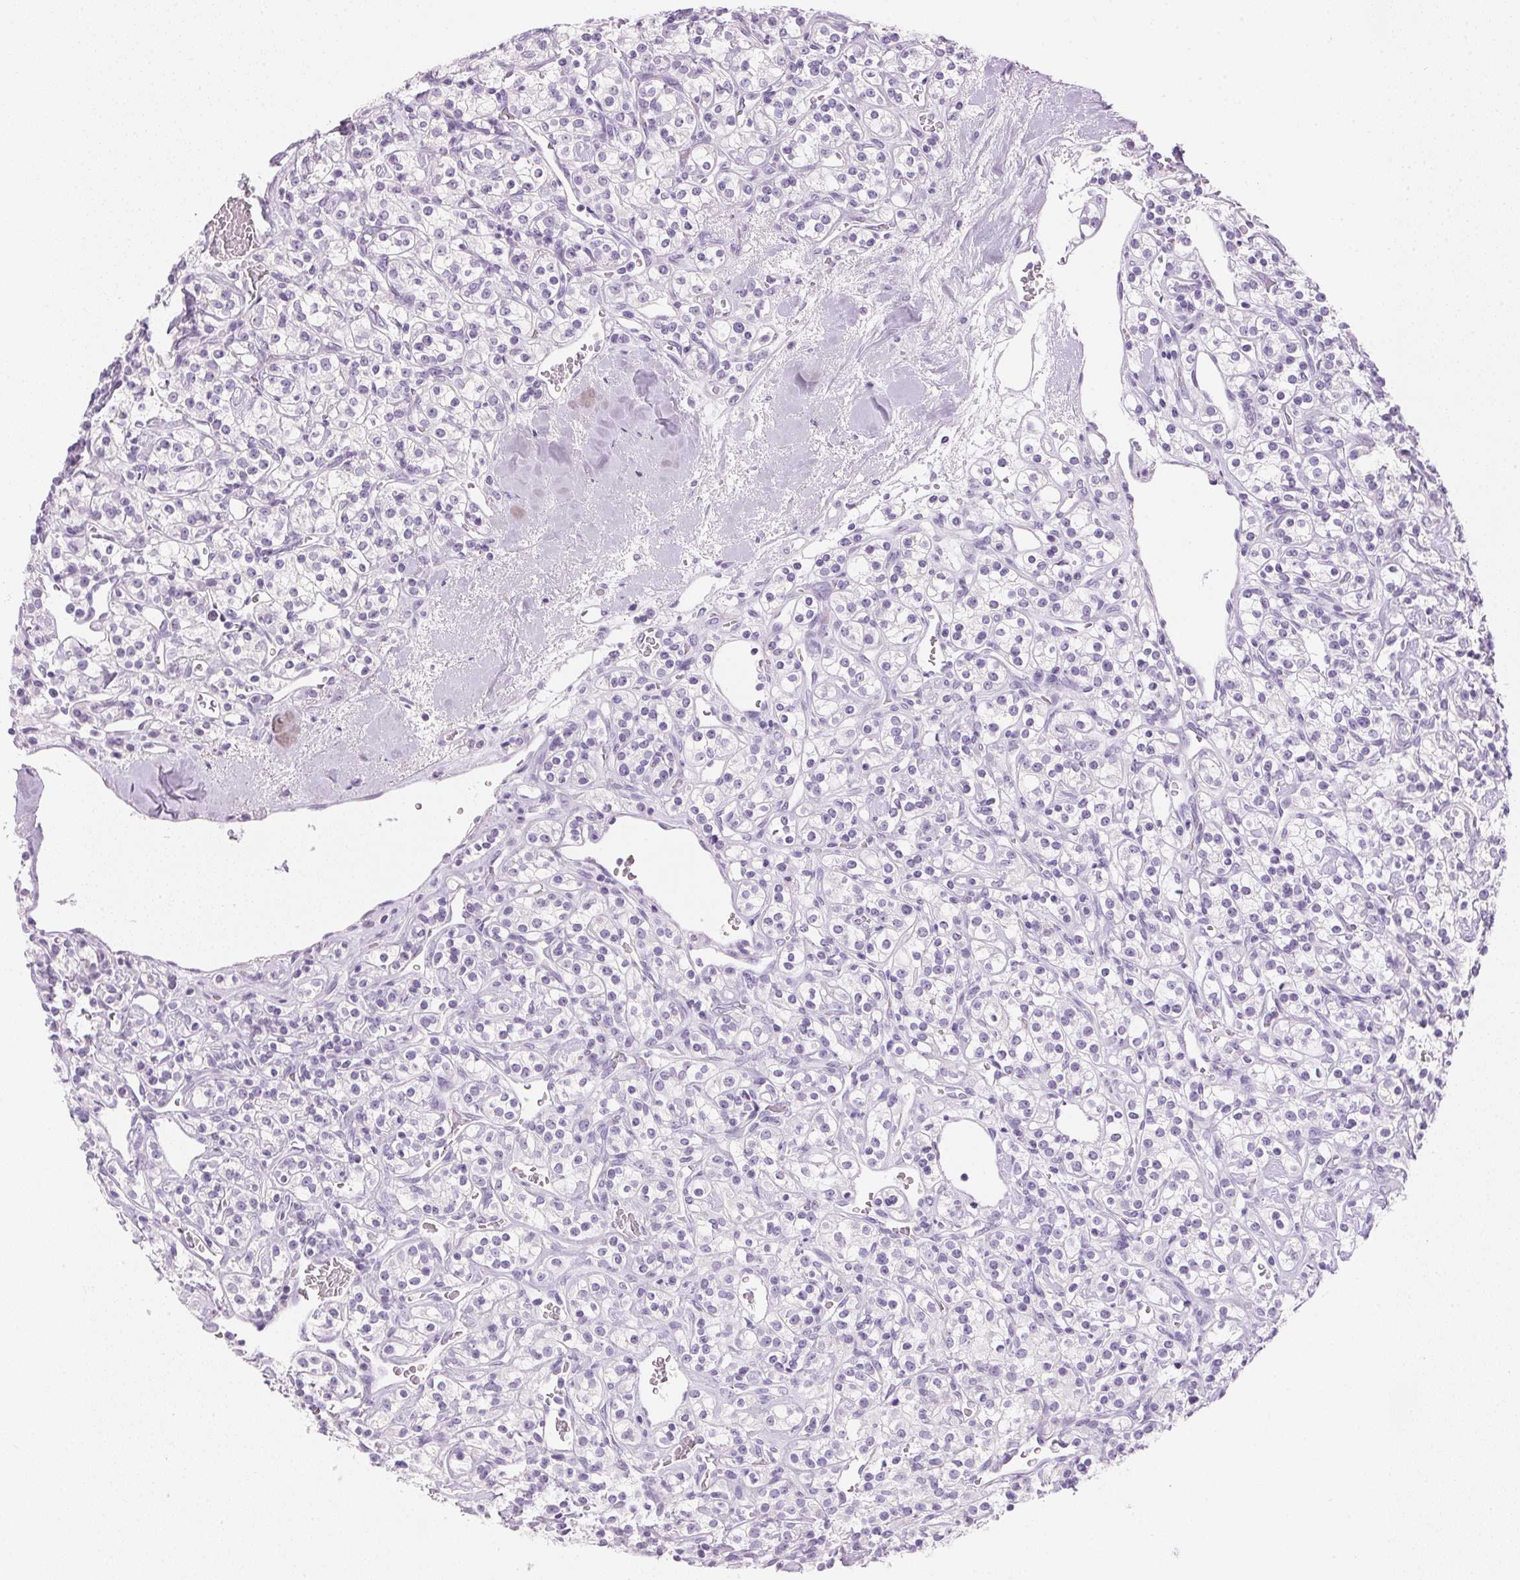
{"staining": {"intensity": "negative", "quantity": "none", "location": "none"}, "tissue": "renal cancer", "cell_type": "Tumor cells", "image_type": "cancer", "snomed": [{"axis": "morphology", "description": "Adenocarcinoma, NOS"}, {"axis": "topography", "description": "Kidney"}], "caption": "Tumor cells are negative for brown protein staining in renal cancer. (DAB (3,3'-diaminobenzidine) IHC visualized using brightfield microscopy, high magnification).", "gene": "IGFBP1", "patient": {"sex": "male", "age": 77}}